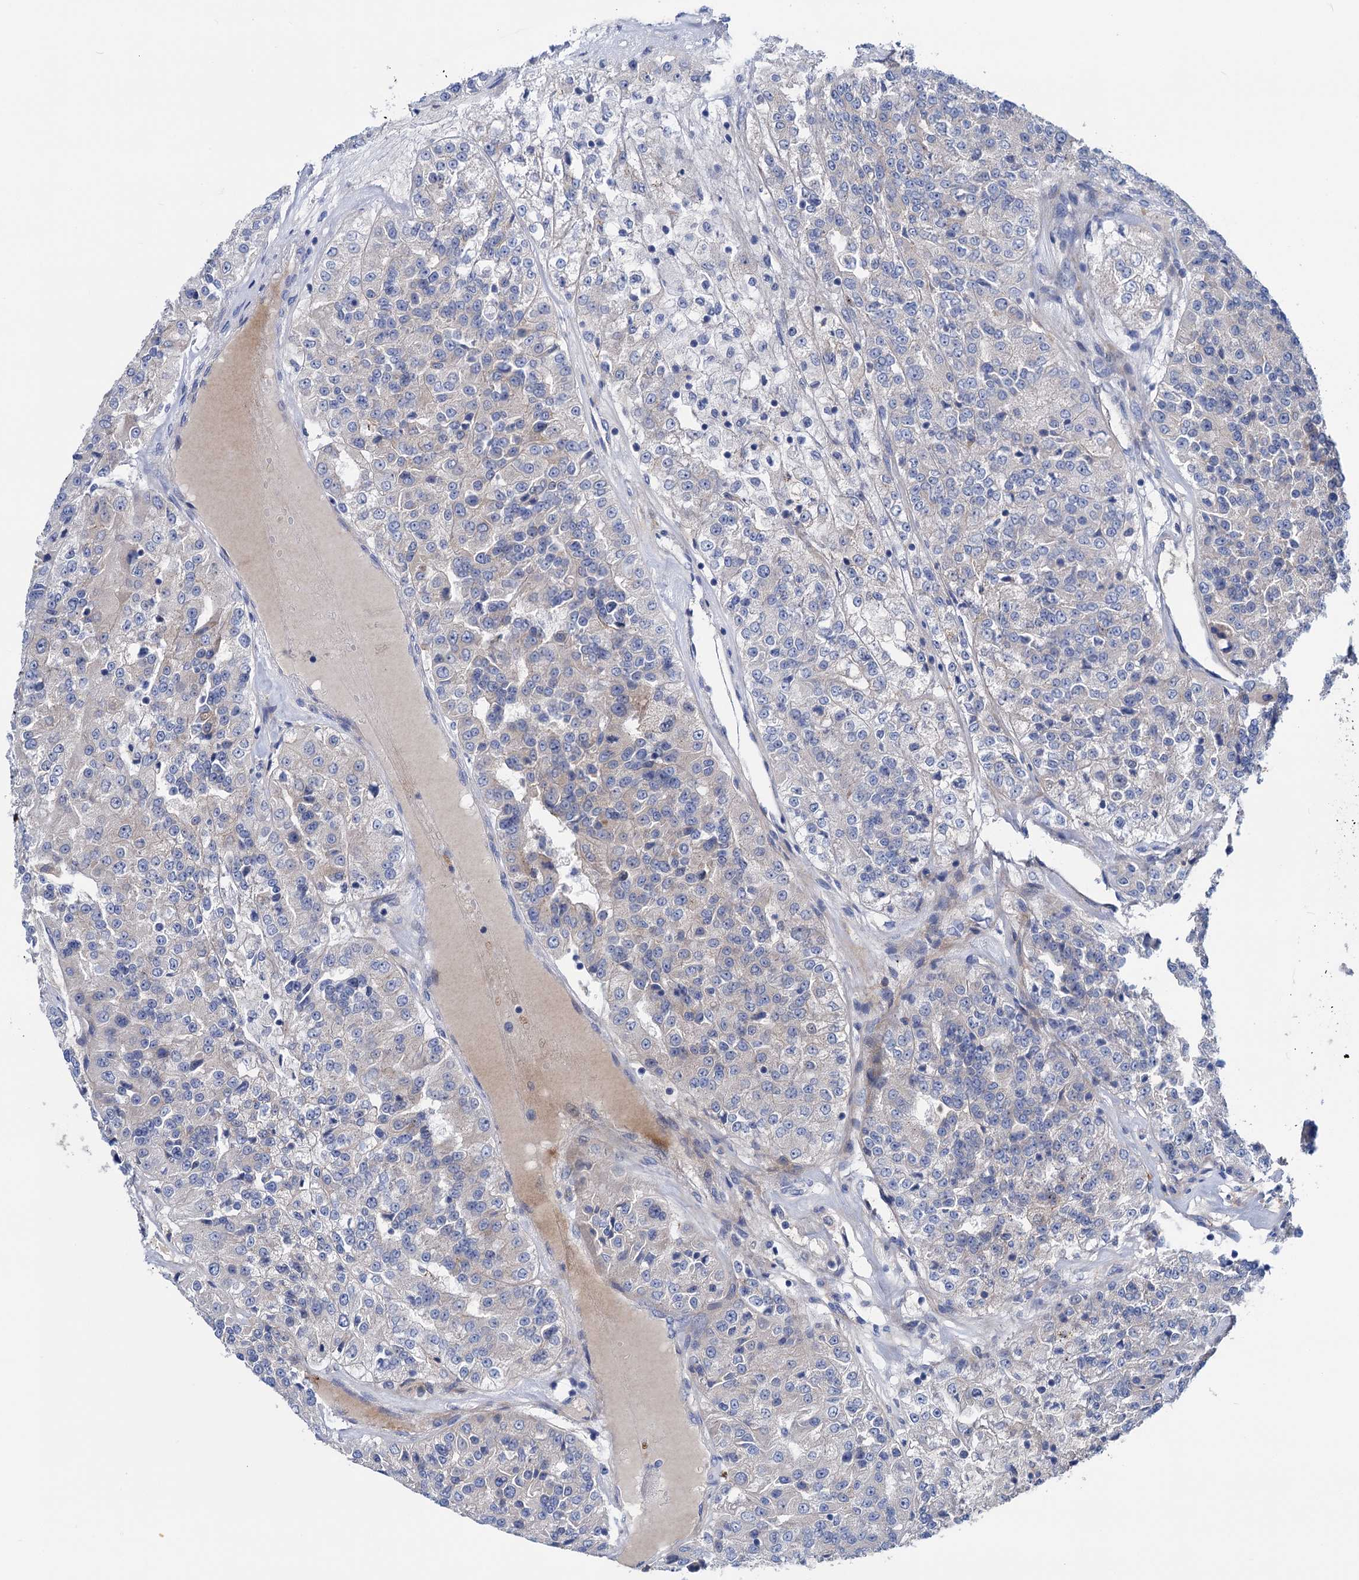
{"staining": {"intensity": "weak", "quantity": "25%-75%", "location": "cytoplasmic/membranous"}, "tissue": "renal cancer", "cell_type": "Tumor cells", "image_type": "cancer", "snomed": [{"axis": "morphology", "description": "Adenocarcinoma, NOS"}, {"axis": "topography", "description": "Kidney"}], "caption": "Brown immunohistochemical staining in human adenocarcinoma (renal) exhibits weak cytoplasmic/membranous positivity in about 25%-75% of tumor cells.", "gene": "ZNRD2", "patient": {"sex": "female", "age": 63}}